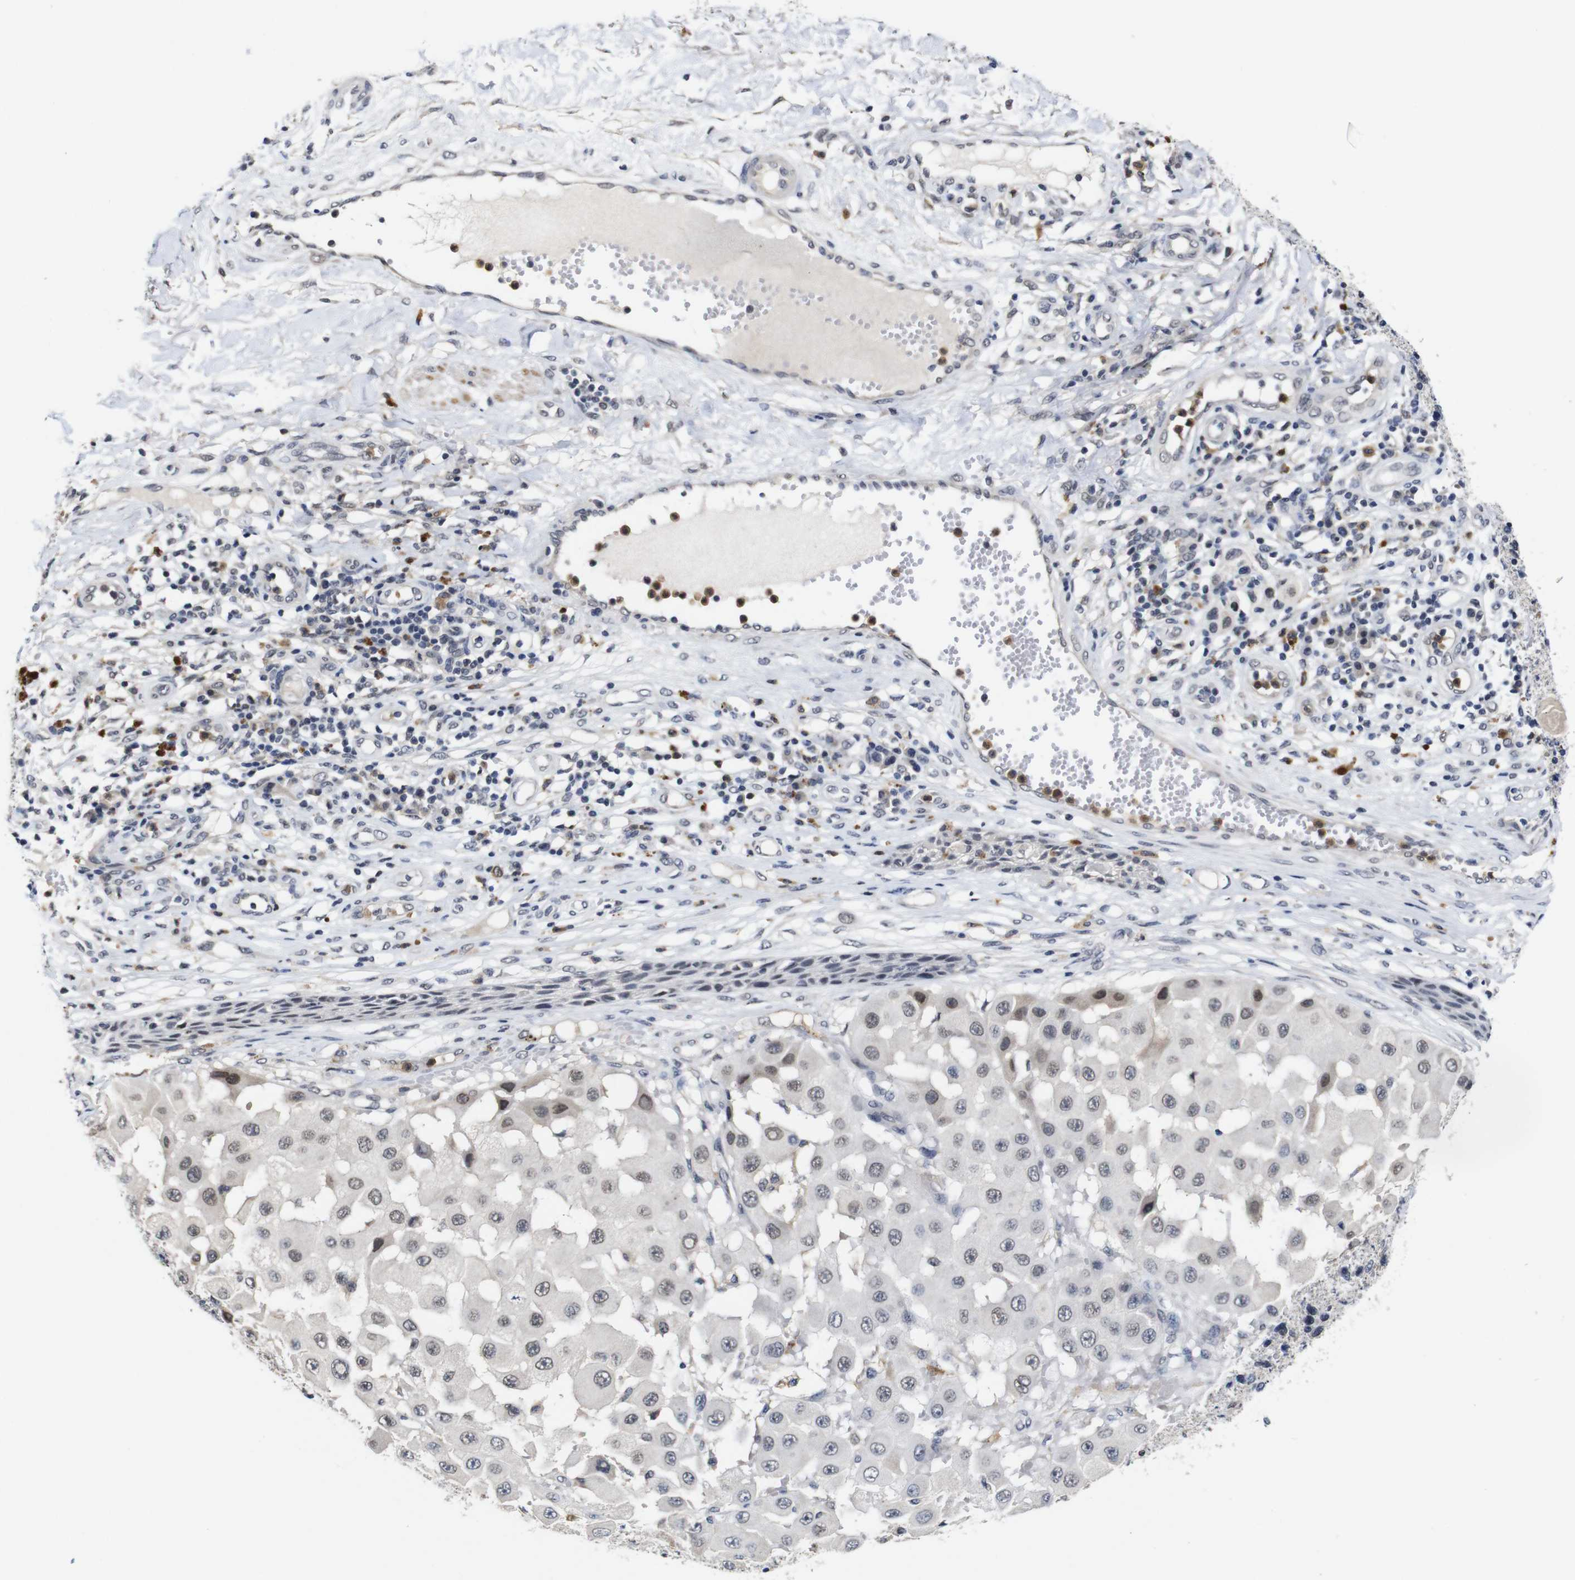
{"staining": {"intensity": "weak", "quantity": "<25%", "location": "nuclear"}, "tissue": "melanoma", "cell_type": "Tumor cells", "image_type": "cancer", "snomed": [{"axis": "morphology", "description": "Malignant melanoma, NOS"}, {"axis": "topography", "description": "Skin"}], "caption": "A histopathology image of melanoma stained for a protein shows no brown staining in tumor cells.", "gene": "NTRK3", "patient": {"sex": "female", "age": 81}}